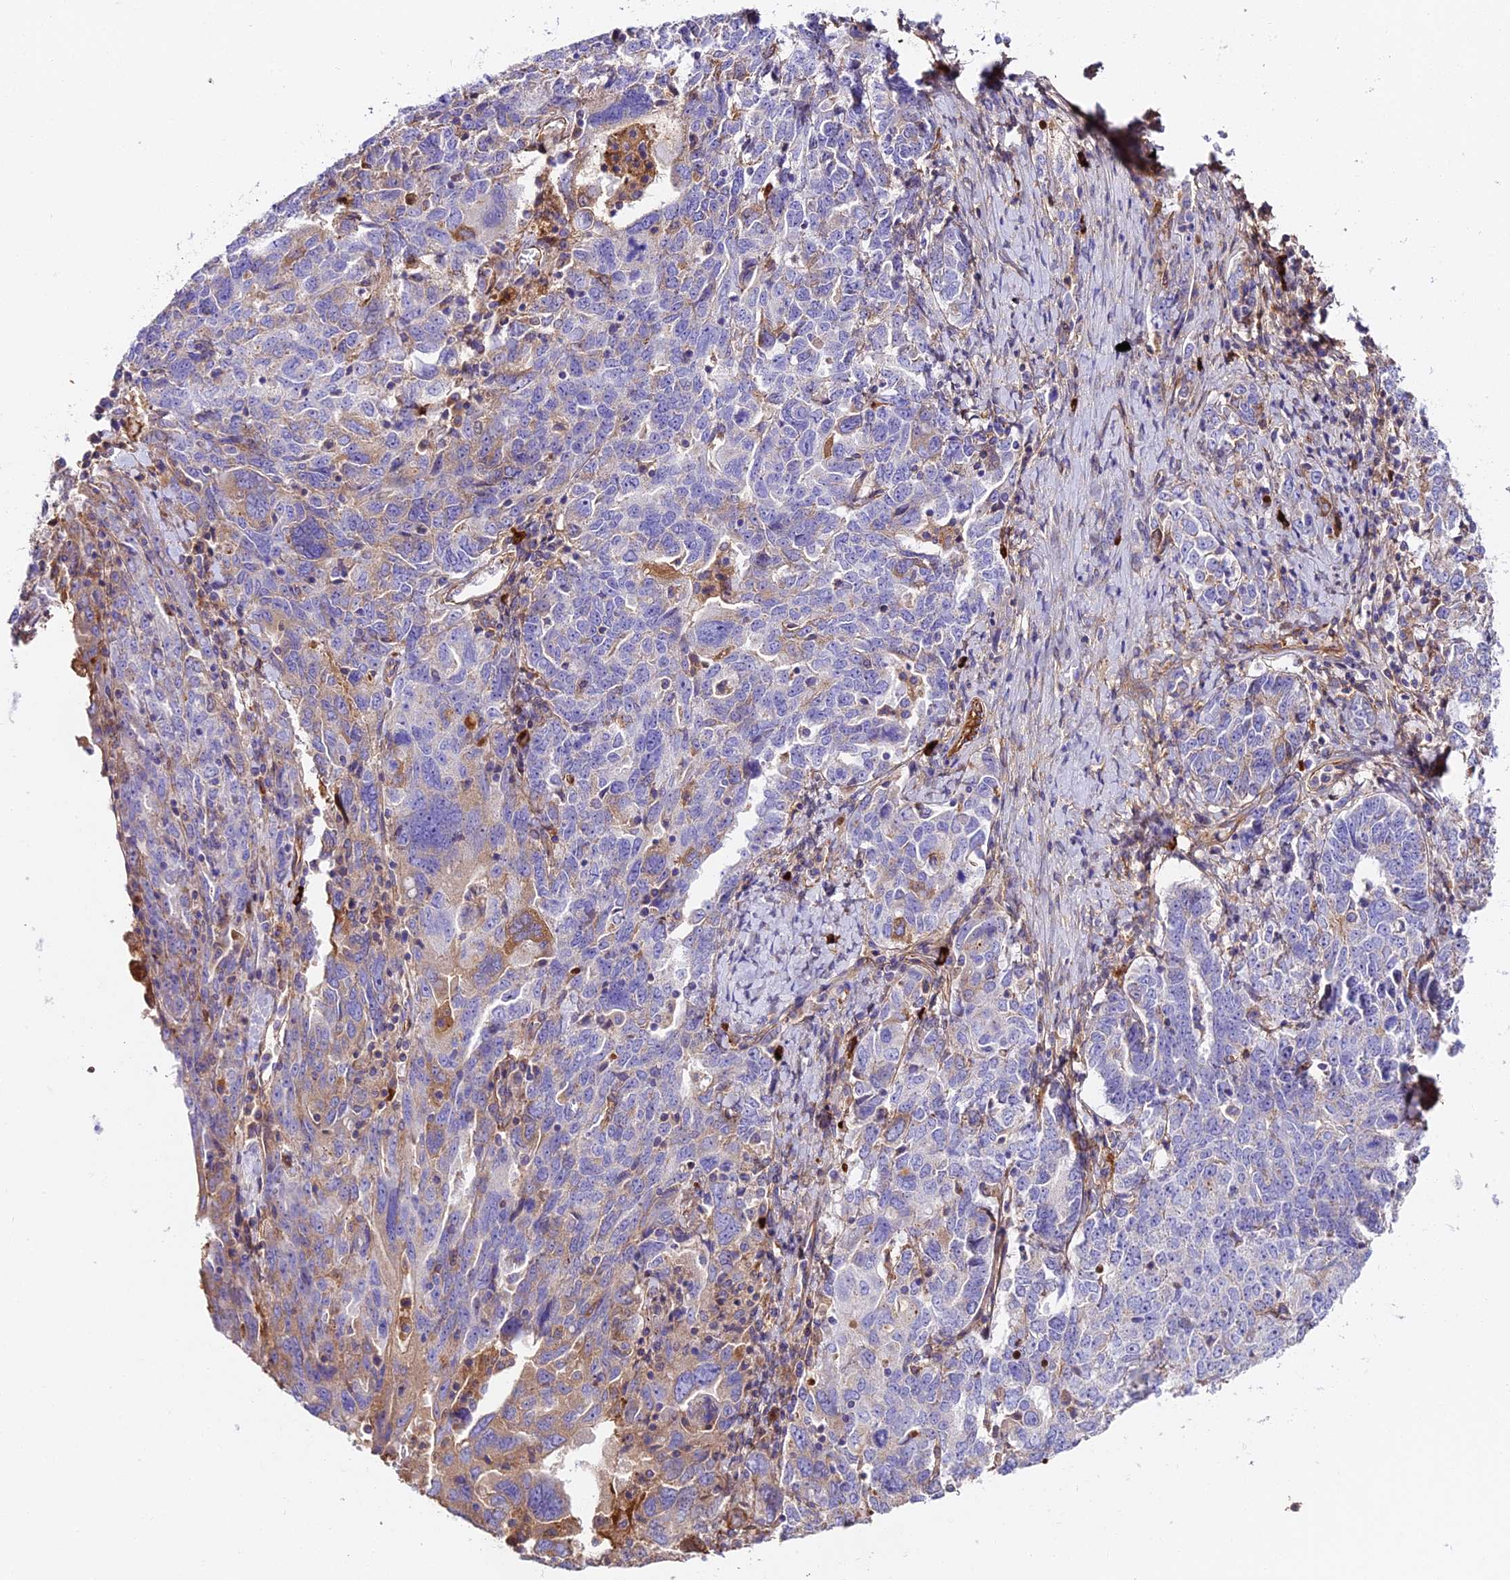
{"staining": {"intensity": "weak", "quantity": "<25%", "location": "cytoplasmic/membranous"}, "tissue": "ovarian cancer", "cell_type": "Tumor cells", "image_type": "cancer", "snomed": [{"axis": "morphology", "description": "Carcinoma, endometroid"}, {"axis": "topography", "description": "Ovary"}], "caption": "This is an immunohistochemistry histopathology image of human ovarian cancer (endometroid carcinoma). There is no staining in tumor cells.", "gene": "BEX4", "patient": {"sex": "female", "age": 62}}